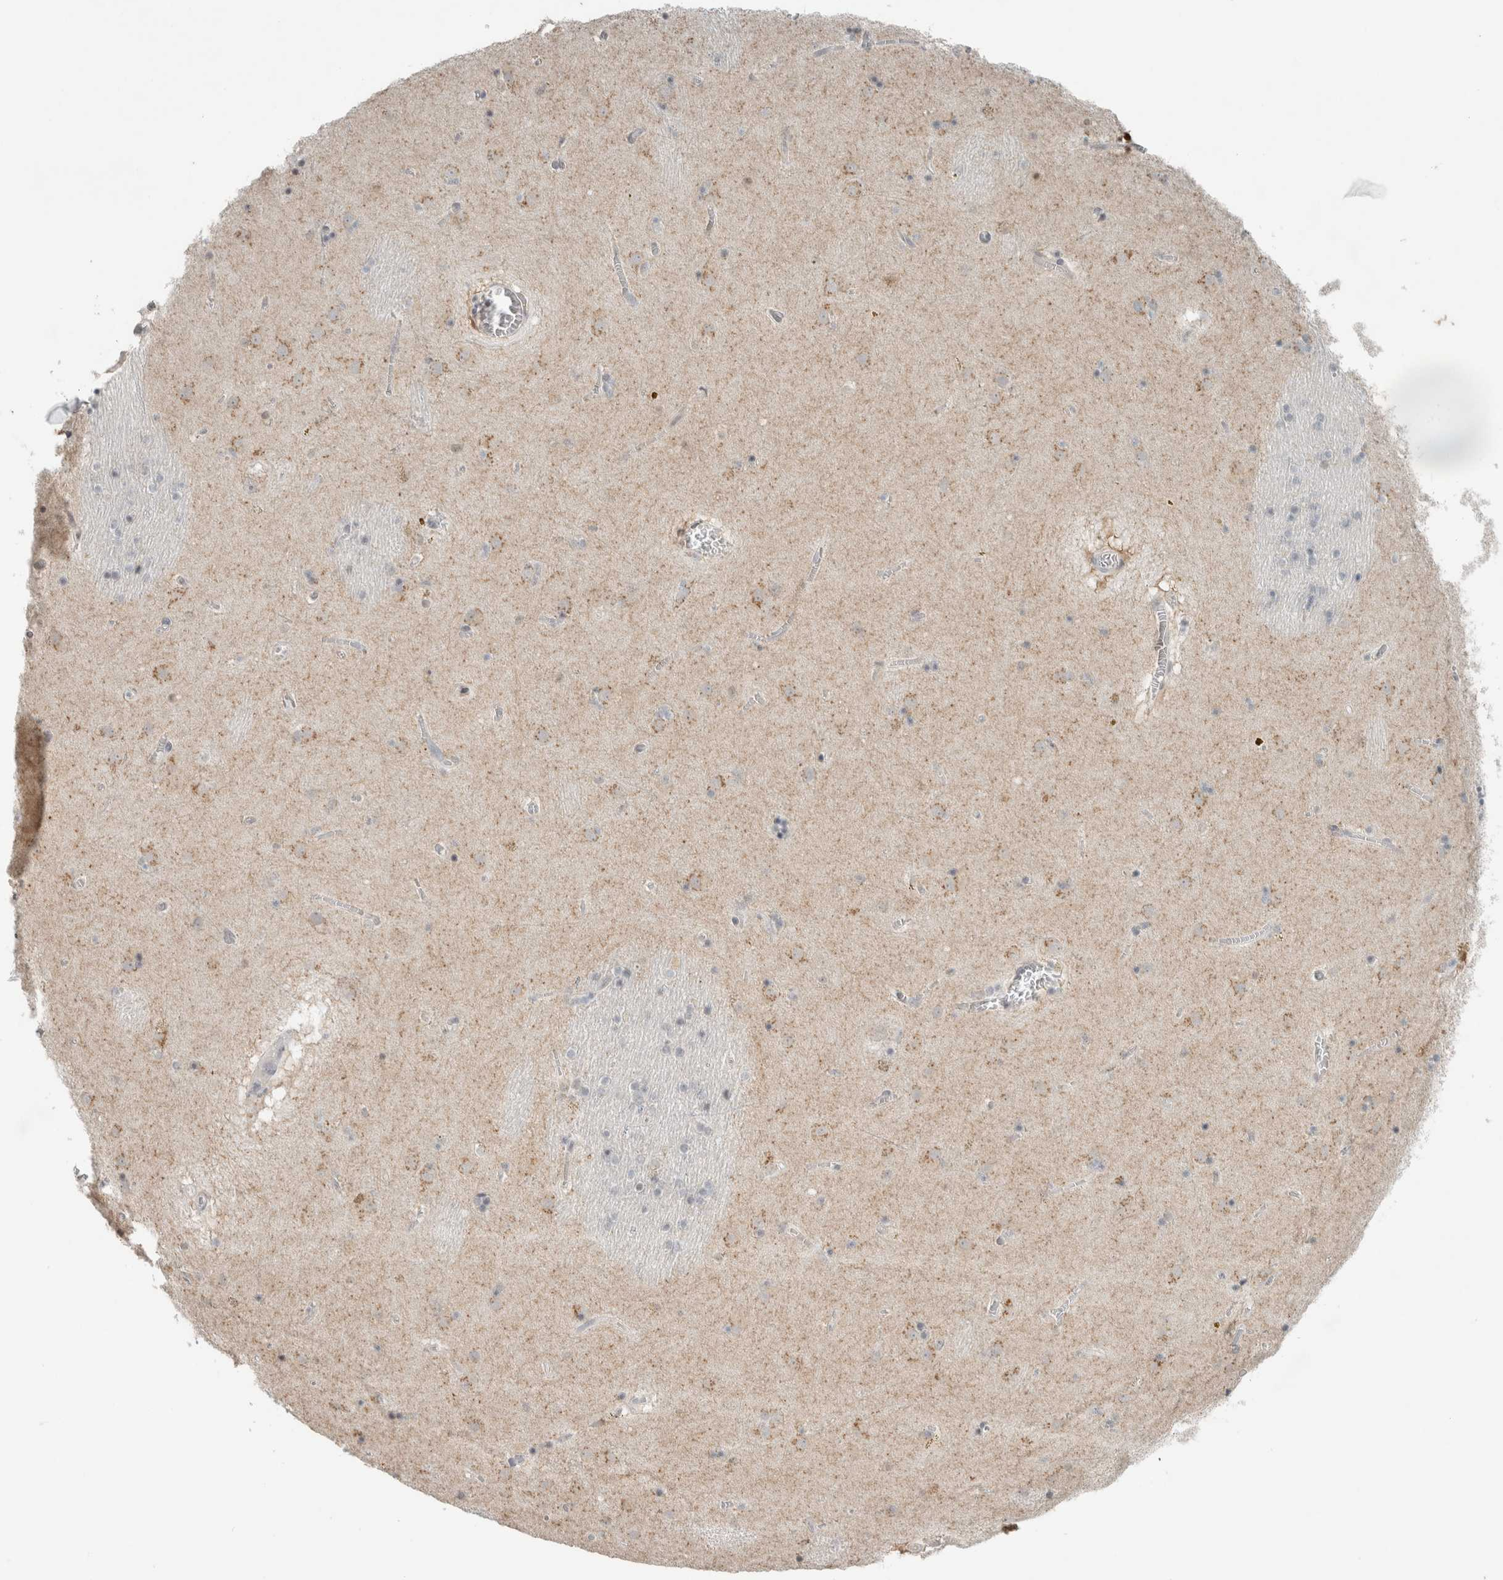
{"staining": {"intensity": "negative", "quantity": "none", "location": "none"}, "tissue": "caudate", "cell_type": "Glial cells", "image_type": "normal", "snomed": [{"axis": "morphology", "description": "Normal tissue, NOS"}, {"axis": "topography", "description": "Lateral ventricle wall"}], "caption": "Caudate stained for a protein using immunohistochemistry (IHC) shows no positivity glial cells.", "gene": "TRIT1", "patient": {"sex": "male", "age": 70}}